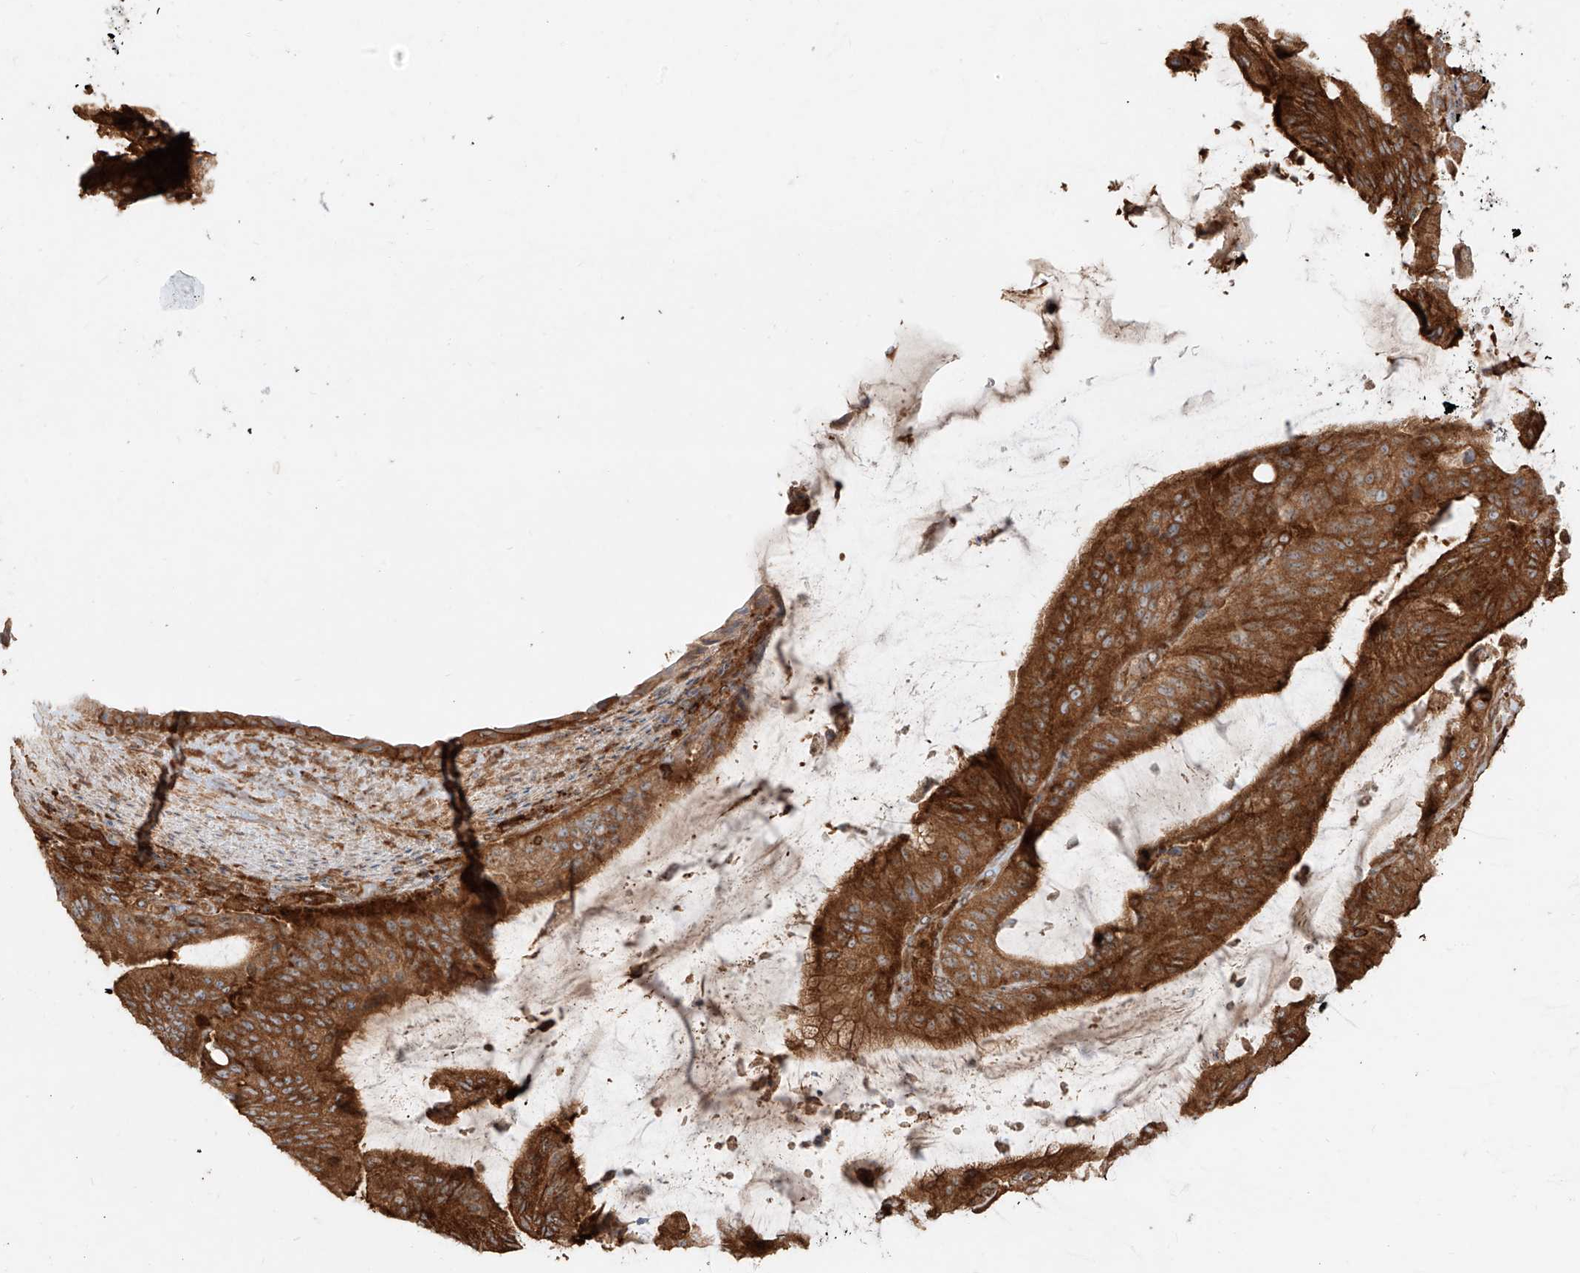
{"staining": {"intensity": "strong", "quantity": ">75%", "location": "cytoplasmic/membranous"}, "tissue": "liver cancer", "cell_type": "Tumor cells", "image_type": "cancer", "snomed": [{"axis": "morphology", "description": "Normal tissue, NOS"}, {"axis": "morphology", "description": "Cholangiocarcinoma"}, {"axis": "topography", "description": "Liver"}, {"axis": "topography", "description": "Peripheral nerve tissue"}], "caption": "IHC image of neoplastic tissue: liver cancer stained using immunohistochemistry (IHC) demonstrates high levels of strong protein expression localized specifically in the cytoplasmic/membranous of tumor cells, appearing as a cytoplasmic/membranous brown color.", "gene": "SNX9", "patient": {"sex": "female", "age": 73}}